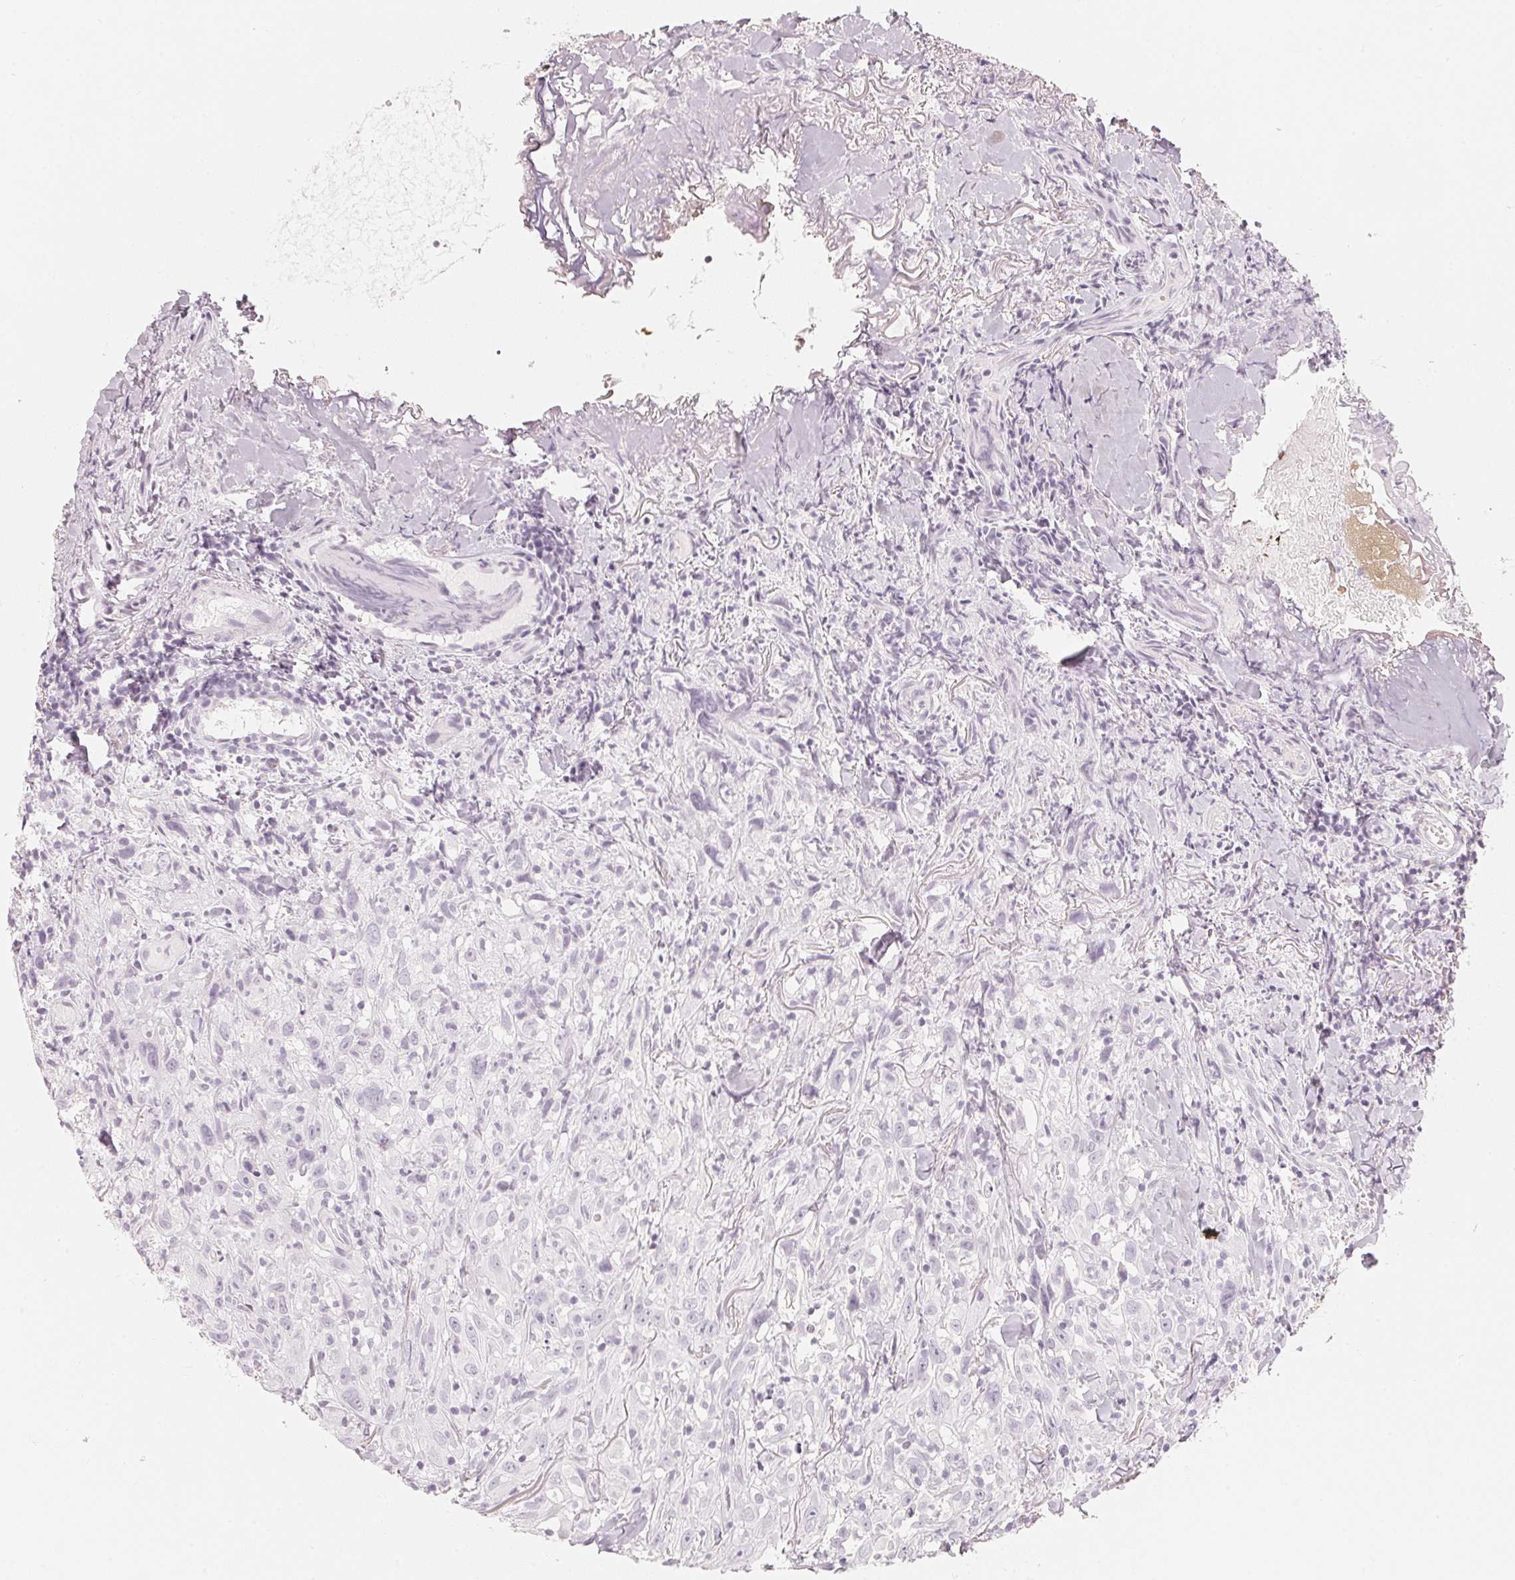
{"staining": {"intensity": "negative", "quantity": "none", "location": "none"}, "tissue": "head and neck cancer", "cell_type": "Tumor cells", "image_type": "cancer", "snomed": [{"axis": "morphology", "description": "Squamous cell carcinoma, NOS"}, {"axis": "topography", "description": "Head-Neck"}], "caption": "A high-resolution micrograph shows IHC staining of head and neck cancer (squamous cell carcinoma), which demonstrates no significant positivity in tumor cells.", "gene": "SLC22A8", "patient": {"sex": "female", "age": 95}}